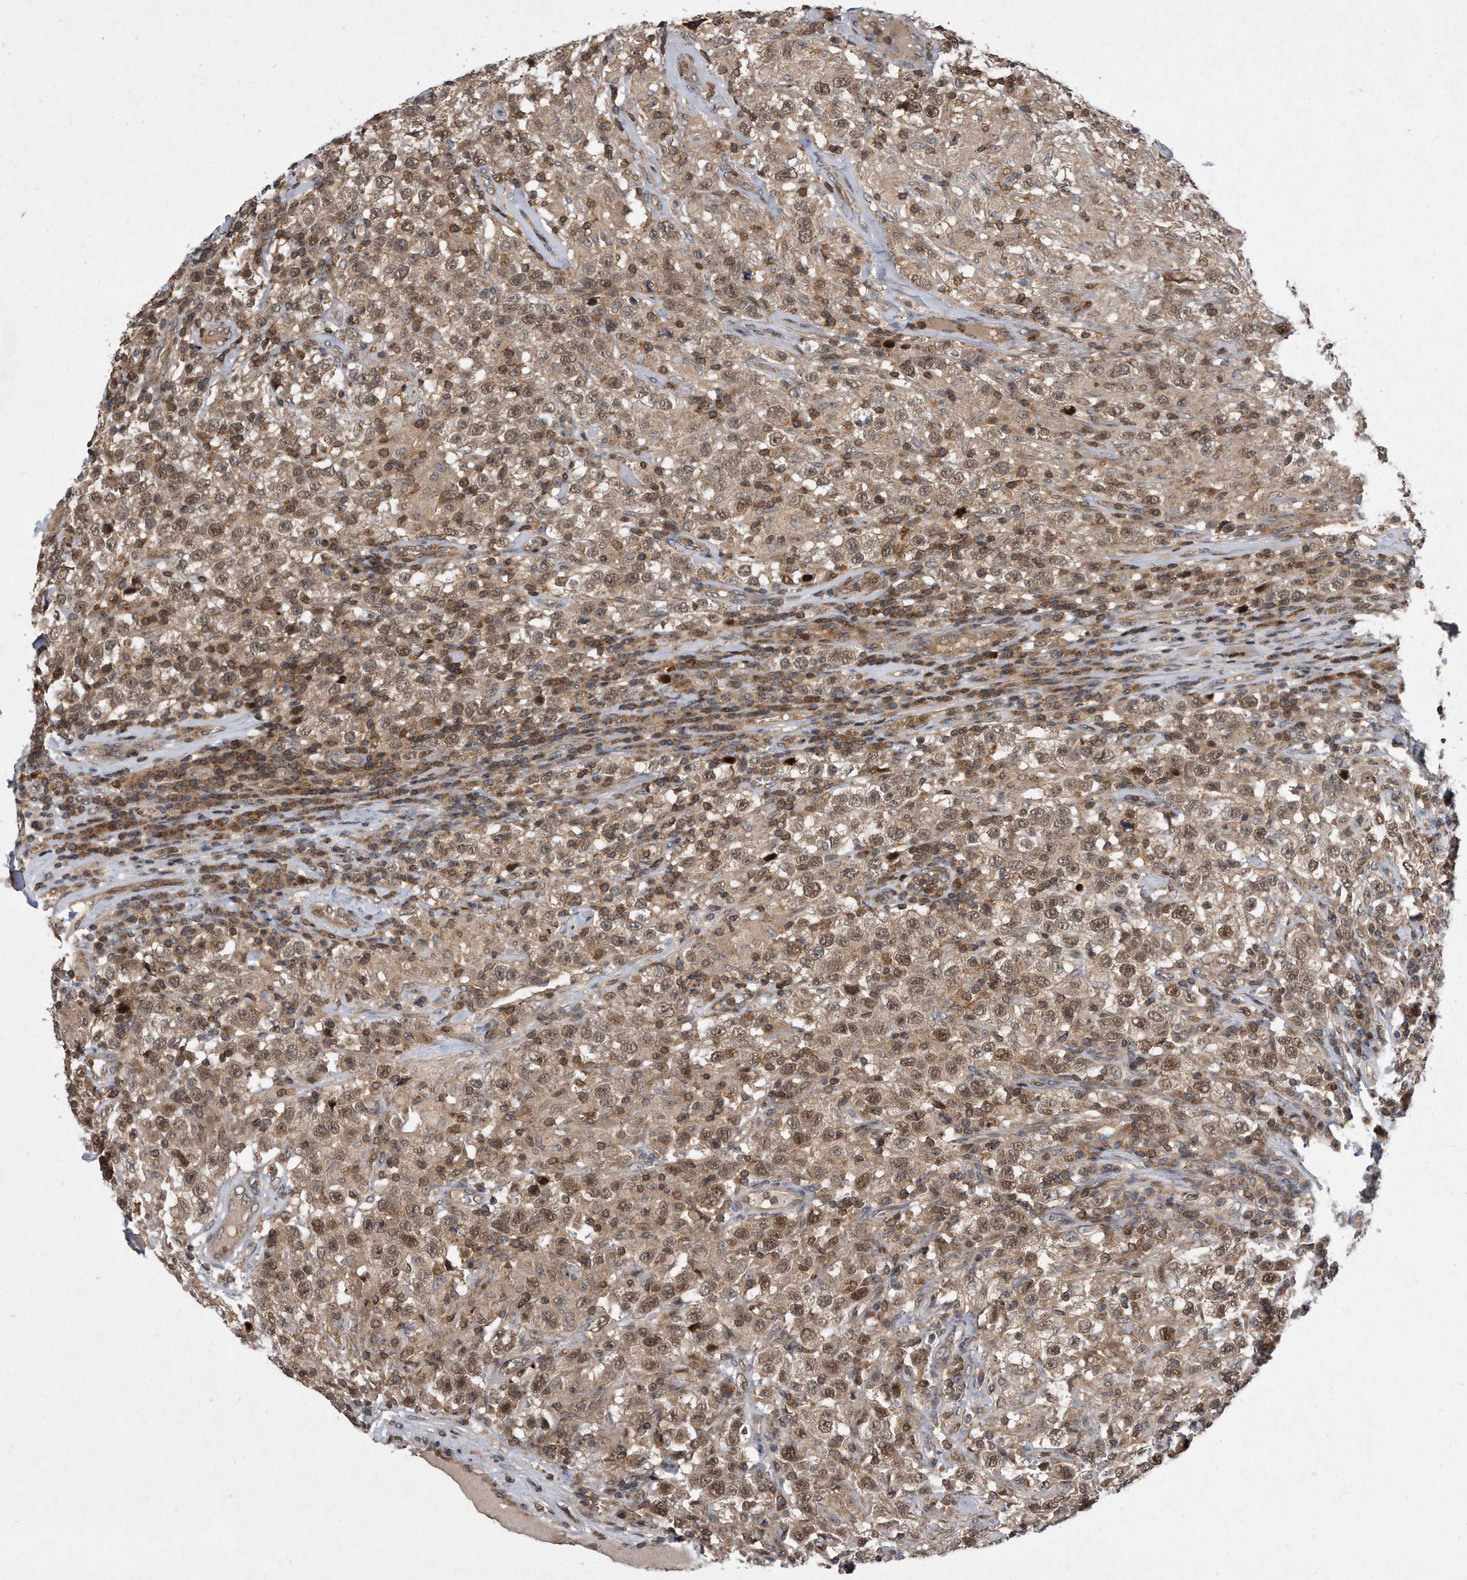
{"staining": {"intensity": "moderate", "quantity": ">75%", "location": "cytoplasmic/membranous,nuclear"}, "tissue": "testis cancer", "cell_type": "Tumor cells", "image_type": "cancer", "snomed": [{"axis": "morphology", "description": "Seminoma, NOS"}, {"axis": "topography", "description": "Testis"}], "caption": "Moderate cytoplasmic/membranous and nuclear positivity for a protein is appreciated in about >75% of tumor cells of testis seminoma using IHC.", "gene": "PGBD2", "patient": {"sex": "male", "age": 41}}